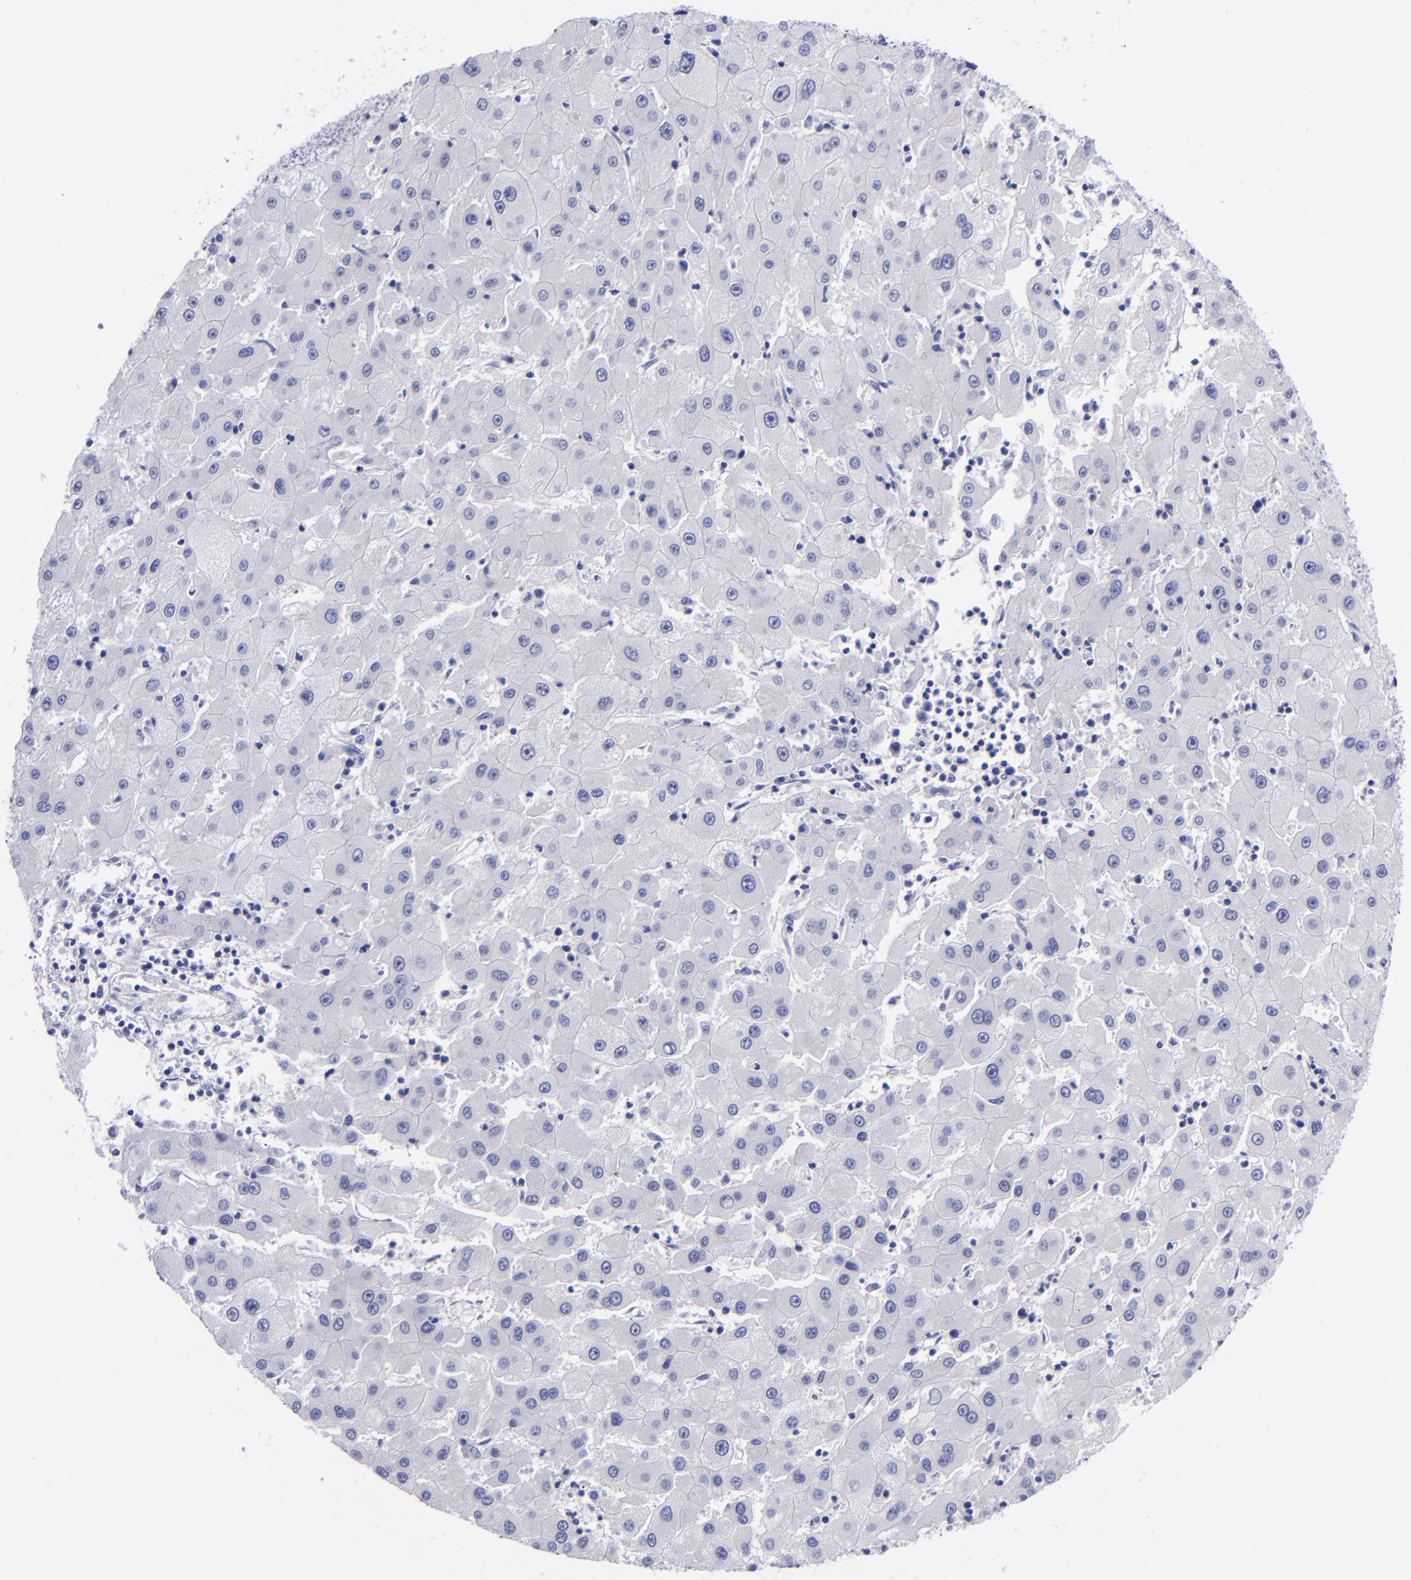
{"staining": {"intensity": "negative", "quantity": "none", "location": "none"}, "tissue": "liver cancer", "cell_type": "Tumor cells", "image_type": "cancer", "snomed": [{"axis": "morphology", "description": "Carcinoma, Hepatocellular, NOS"}, {"axis": "topography", "description": "Liver"}], "caption": "Immunohistochemistry (IHC) of liver hepatocellular carcinoma demonstrates no expression in tumor cells.", "gene": "SV2A", "patient": {"sex": "male", "age": 72}}